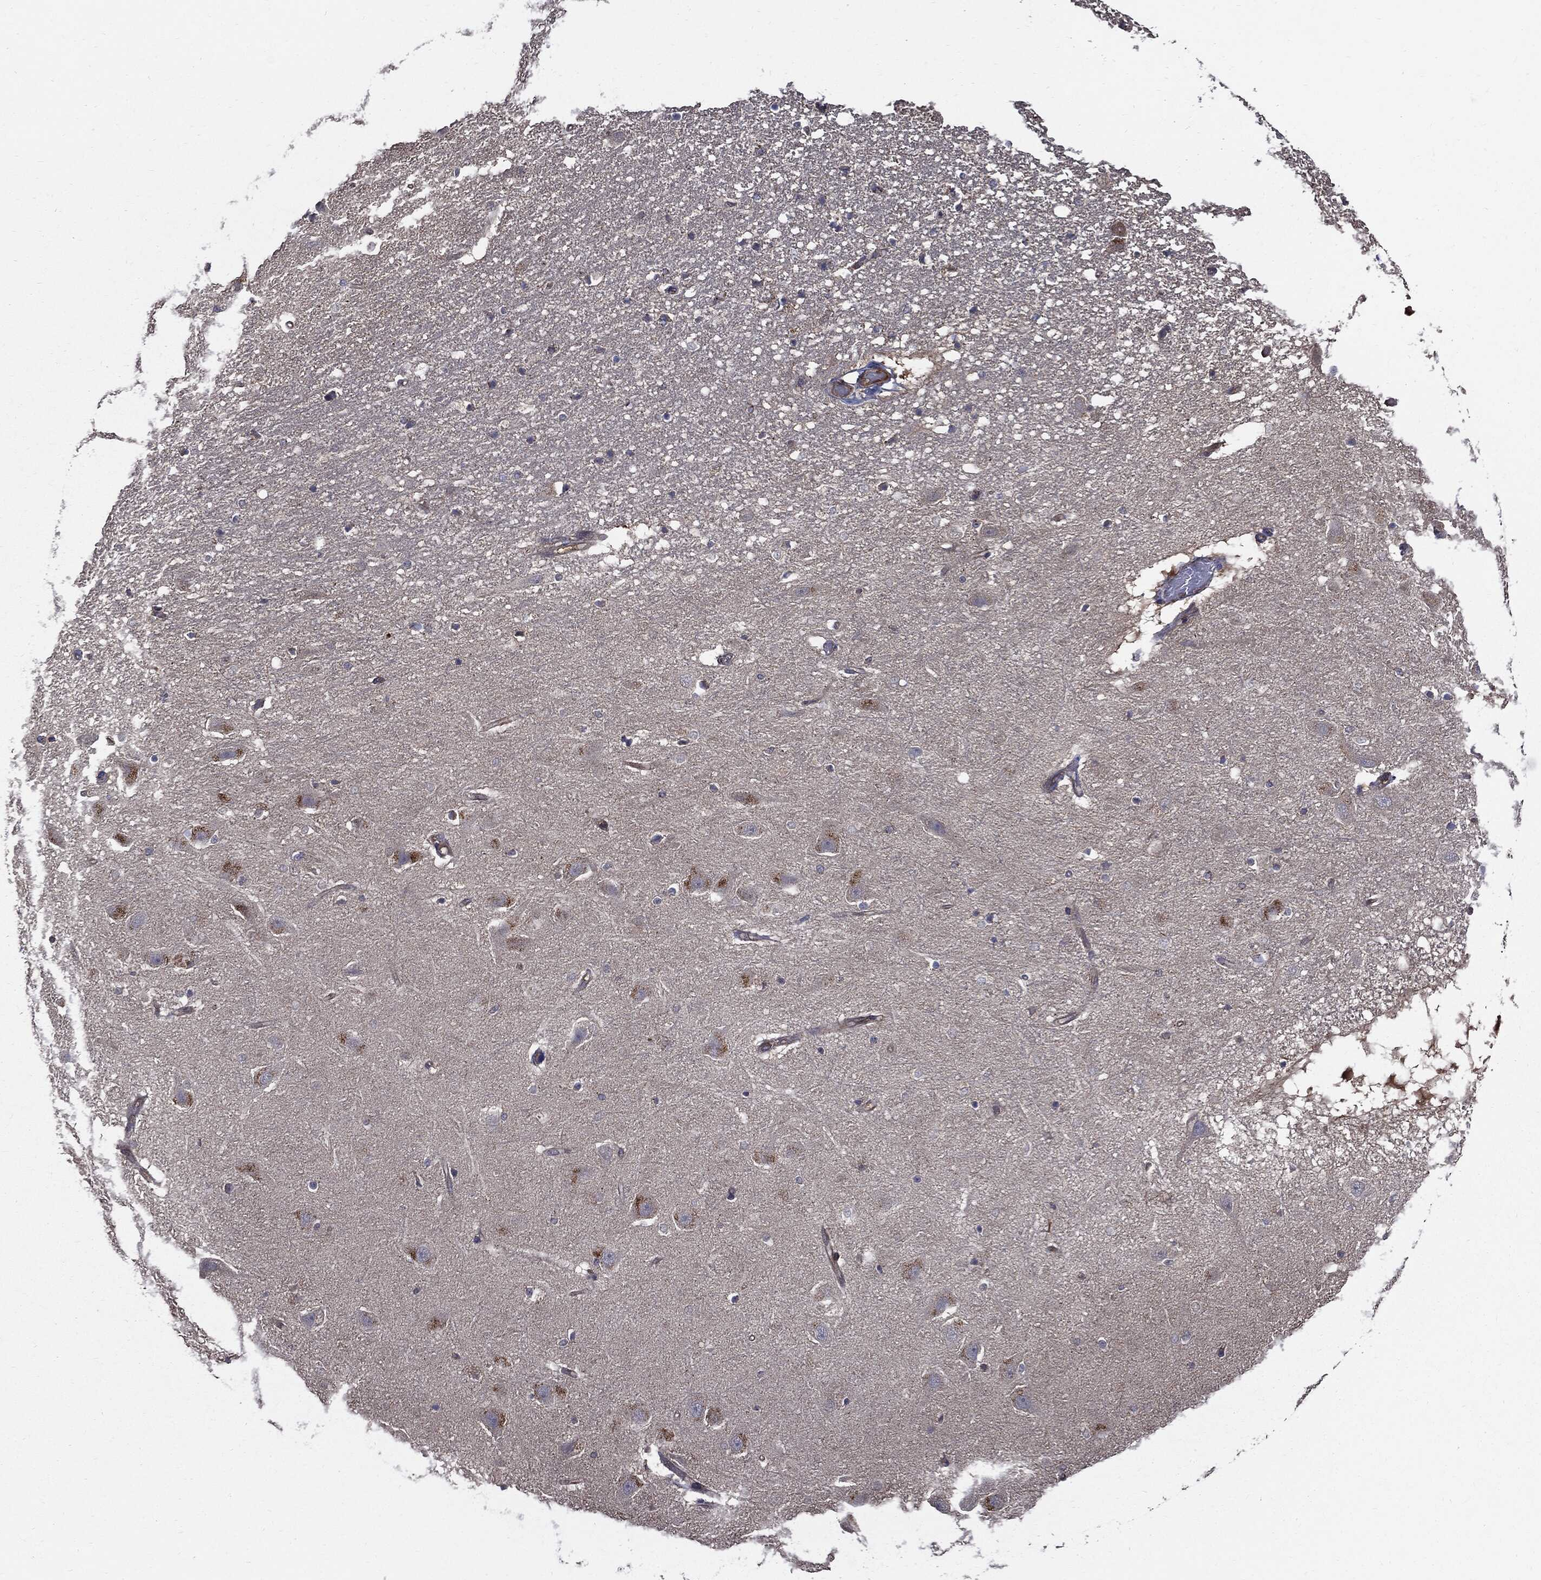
{"staining": {"intensity": "negative", "quantity": "none", "location": "none"}, "tissue": "hippocampus", "cell_type": "Glial cells", "image_type": "normal", "snomed": [{"axis": "morphology", "description": "Normal tissue, NOS"}, {"axis": "topography", "description": "Hippocampus"}], "caption": "Immunohistochemistry of benign human hippocampus displays no positivity in glial cells.", "gene": "PDCD6IP", "patient": {"sex": "male", "age": 49}}